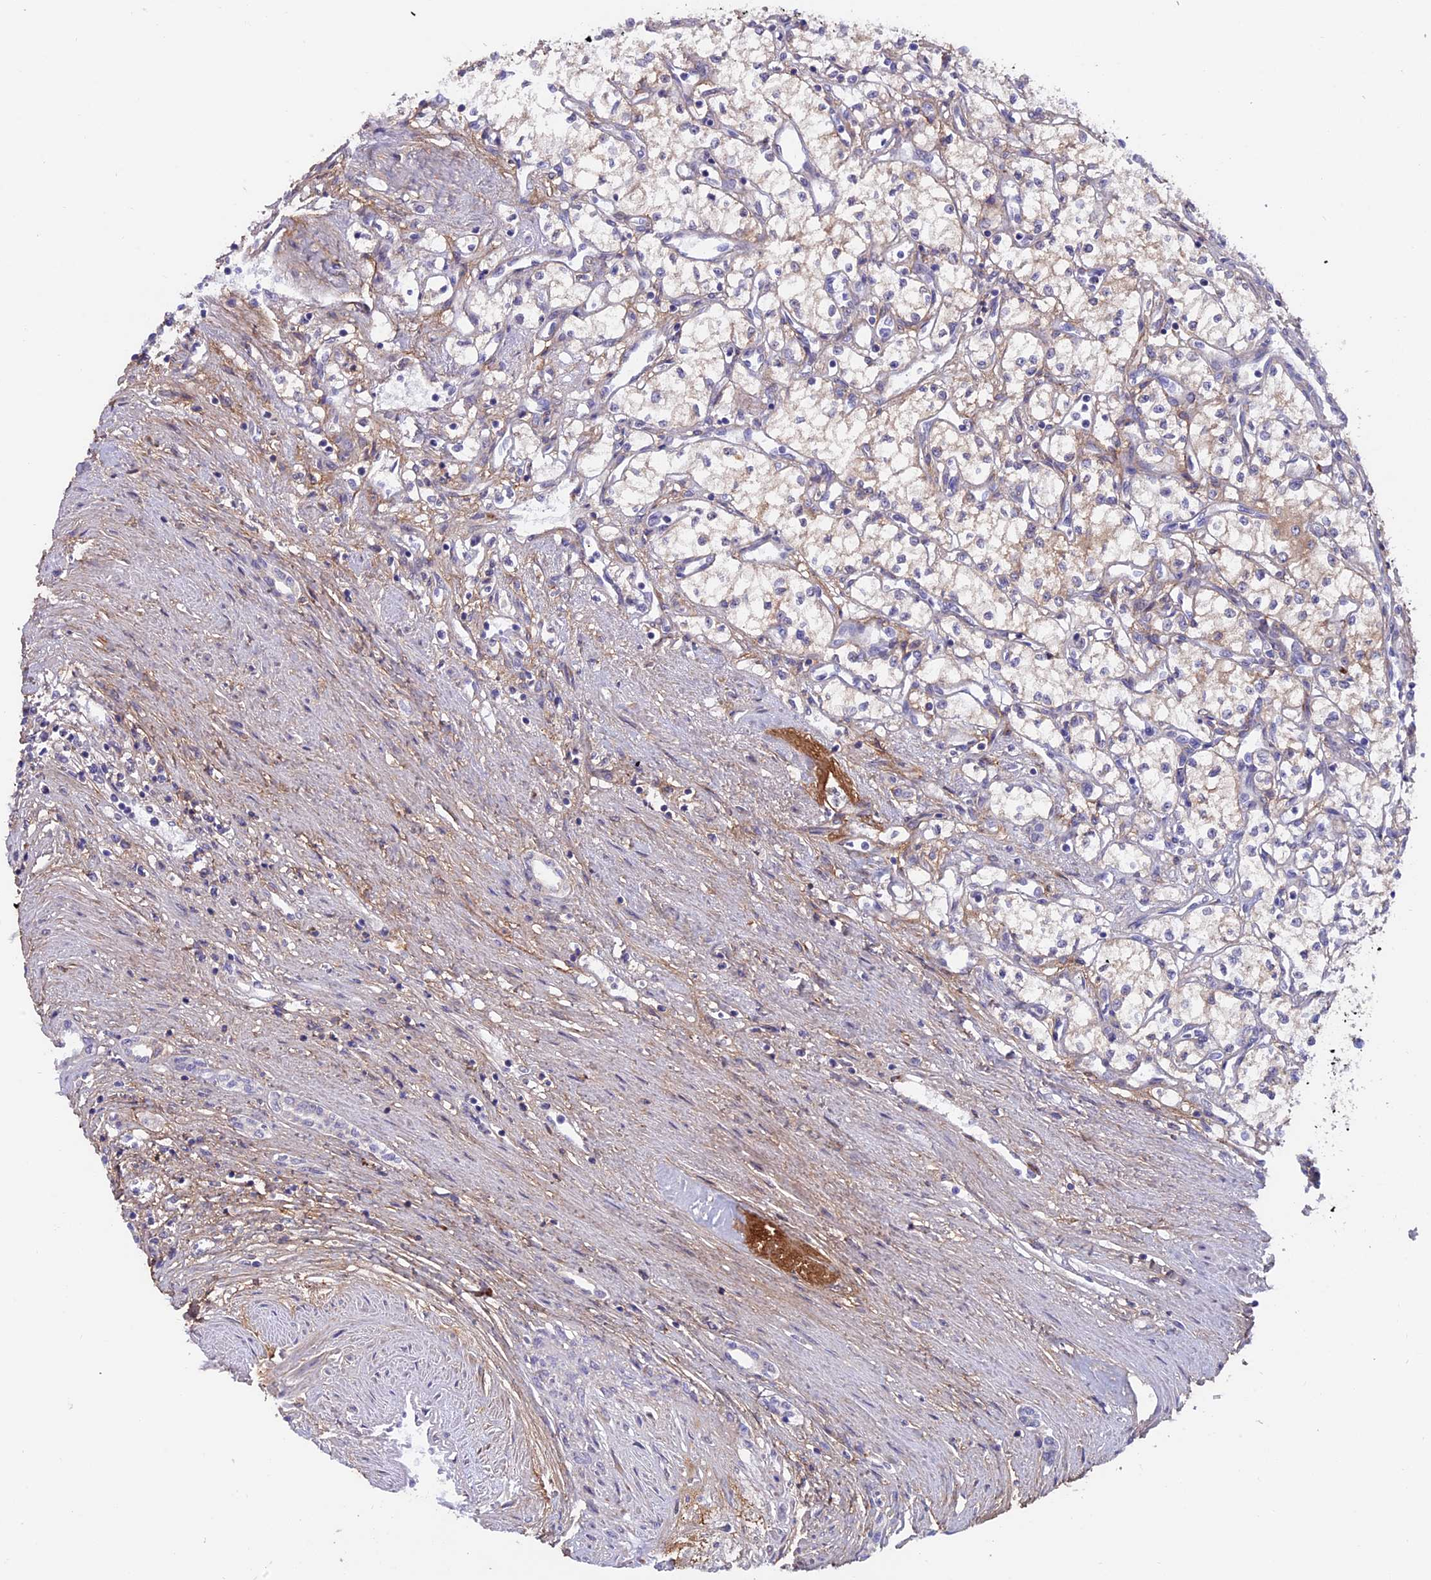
{"staining": {"intensity": "weak", "quantity": "<25%", "location": "cytoplasmic/membranous"}, "tissue": "renal cancer", "cell_type": "Tumor cells", "image_type": "cancer", "snomed": [{"axis": "morphology", "description": "Adenocarcinoma, NOS"}, {"axis": "topography", "description": "Kidney"}], "caption": "Tumor cells show no significant protein positivity in adenocarcinoma (renal).", "gene": "COL4A3", "patient": {"sex": "male", "age": 59}}